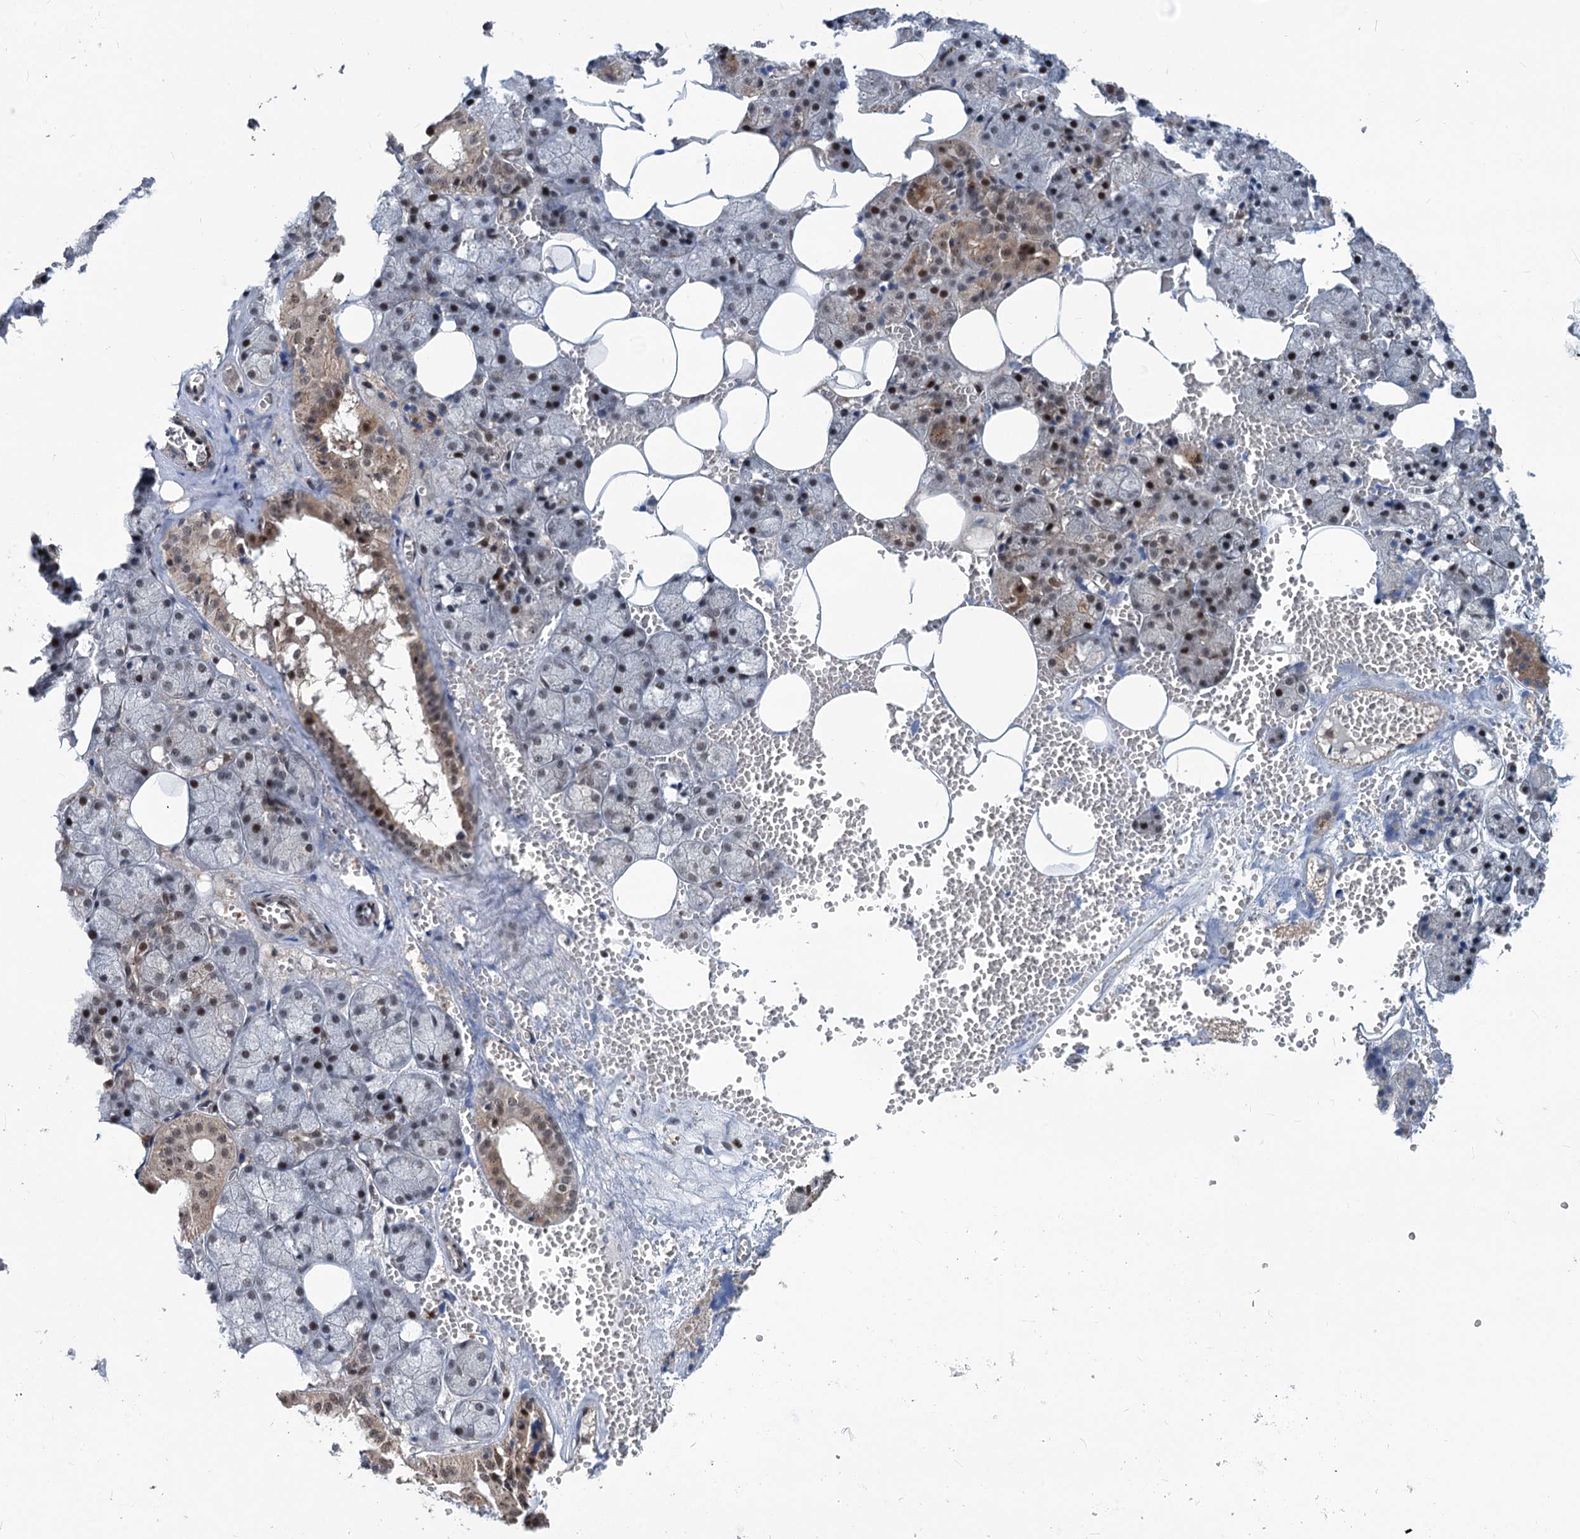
{"staining": {"intensity": "moderate", "quantity": "25%-75%", "location": "nuclear"}, "tissue": "salivary gland", "cell_type": "Glandular cells", "image_type": "normal", "snomed": [{"axis": "morphology", "description": "Normal tissue, NOS"}, {"axis": "topography", "description": "Salivary gland"}], "caption": "Immunohistochemical staining of unremarkable salivary gland reveals medium levels of moderate nuclear expression in about 25%-75% of glandular cells.", "gene": "PHF8", "patient": {"sex": "male", "age": 62}}